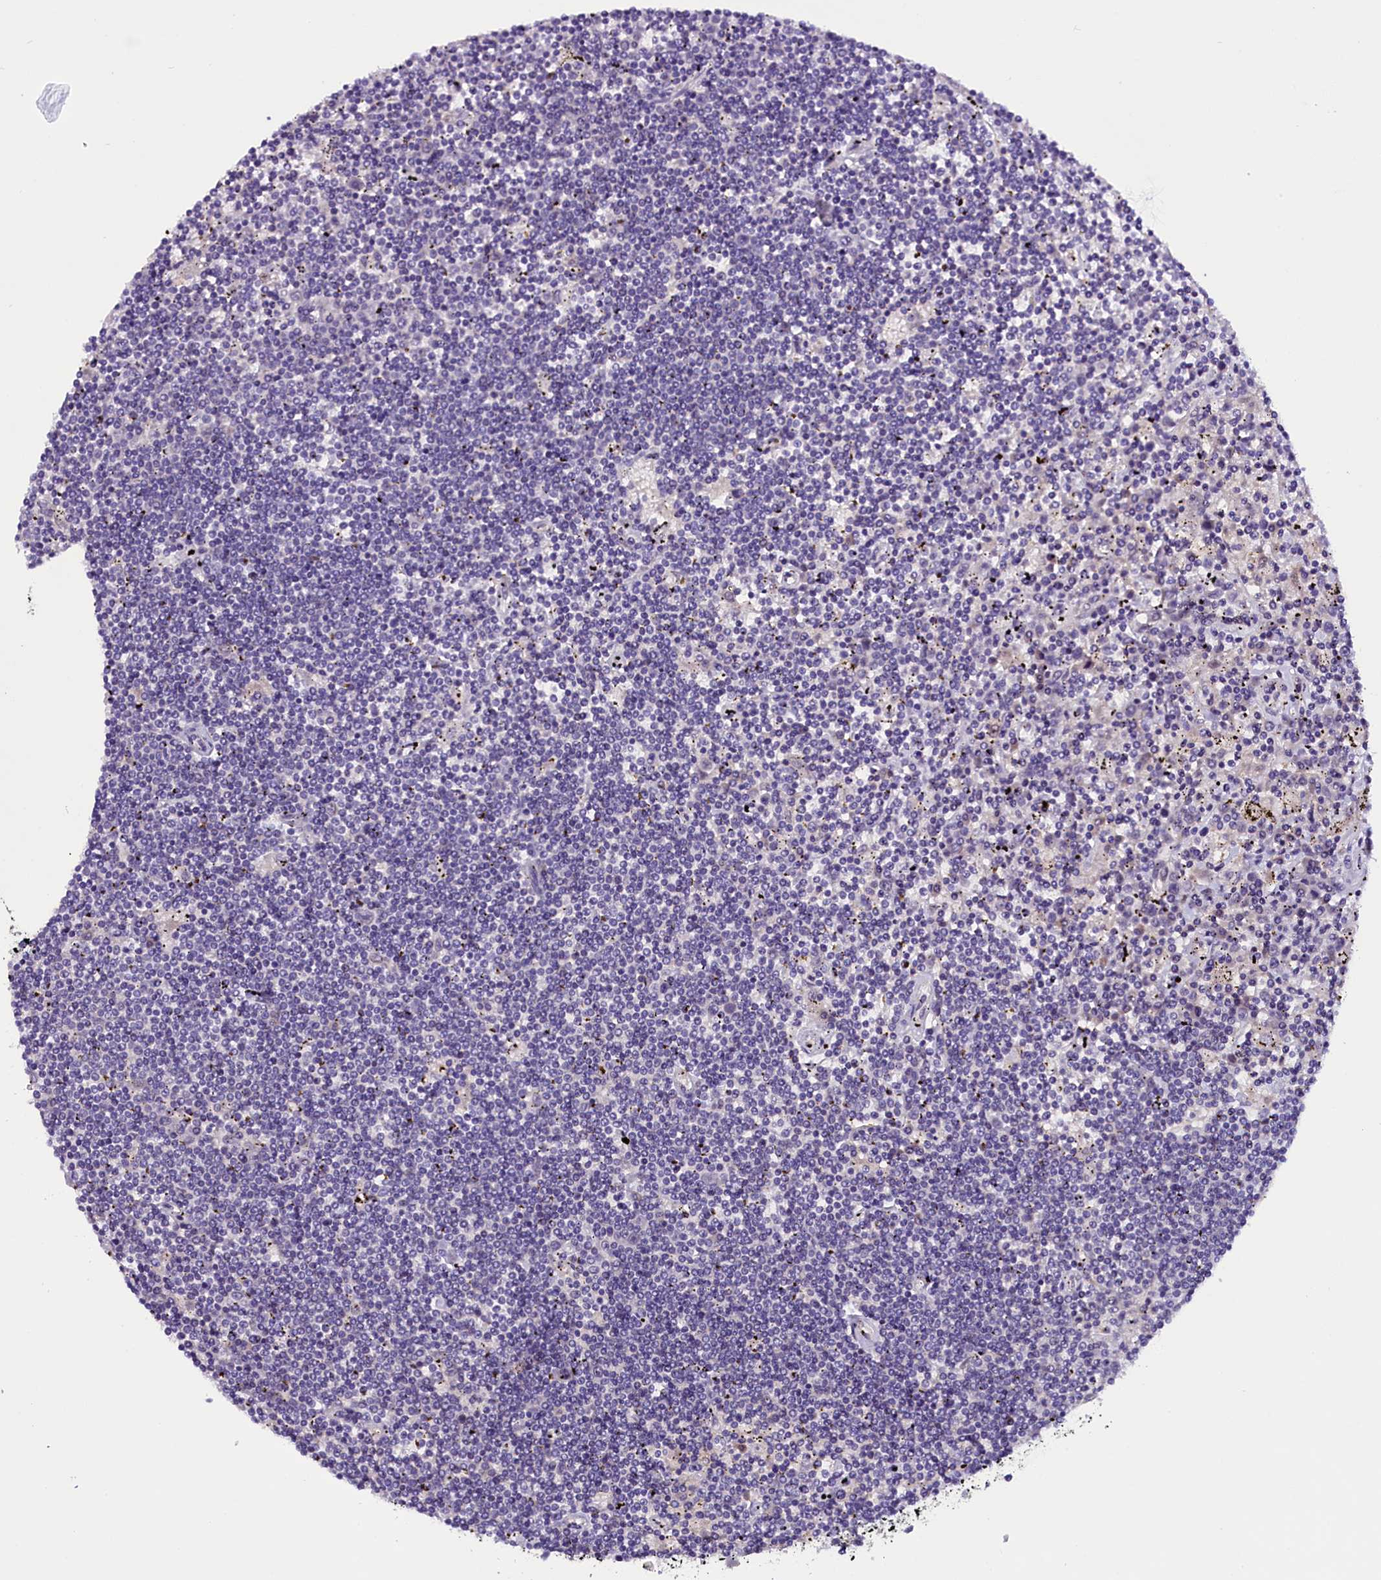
{"staining": {"intensity": "negative", "quantity": "none", "location": "none"}, "tissue": "lymphoma", "cell_type": "Tumor cells", "image_type": "cancer", "snomed": [{"axis": "morphology", "description": "Malignant lymphoma, non-Hodgkin's type, Low grade"}, {"axis": "topography", "description": "Spleen"}], "caption": "Tumor cells are negative for brown protein staining in lymphoma. (Brightfield microscopy of DAB immunohistochemistry at high magnification).", "gene": "C9orf40", "patient": {"sex": "male", "age": 76}}